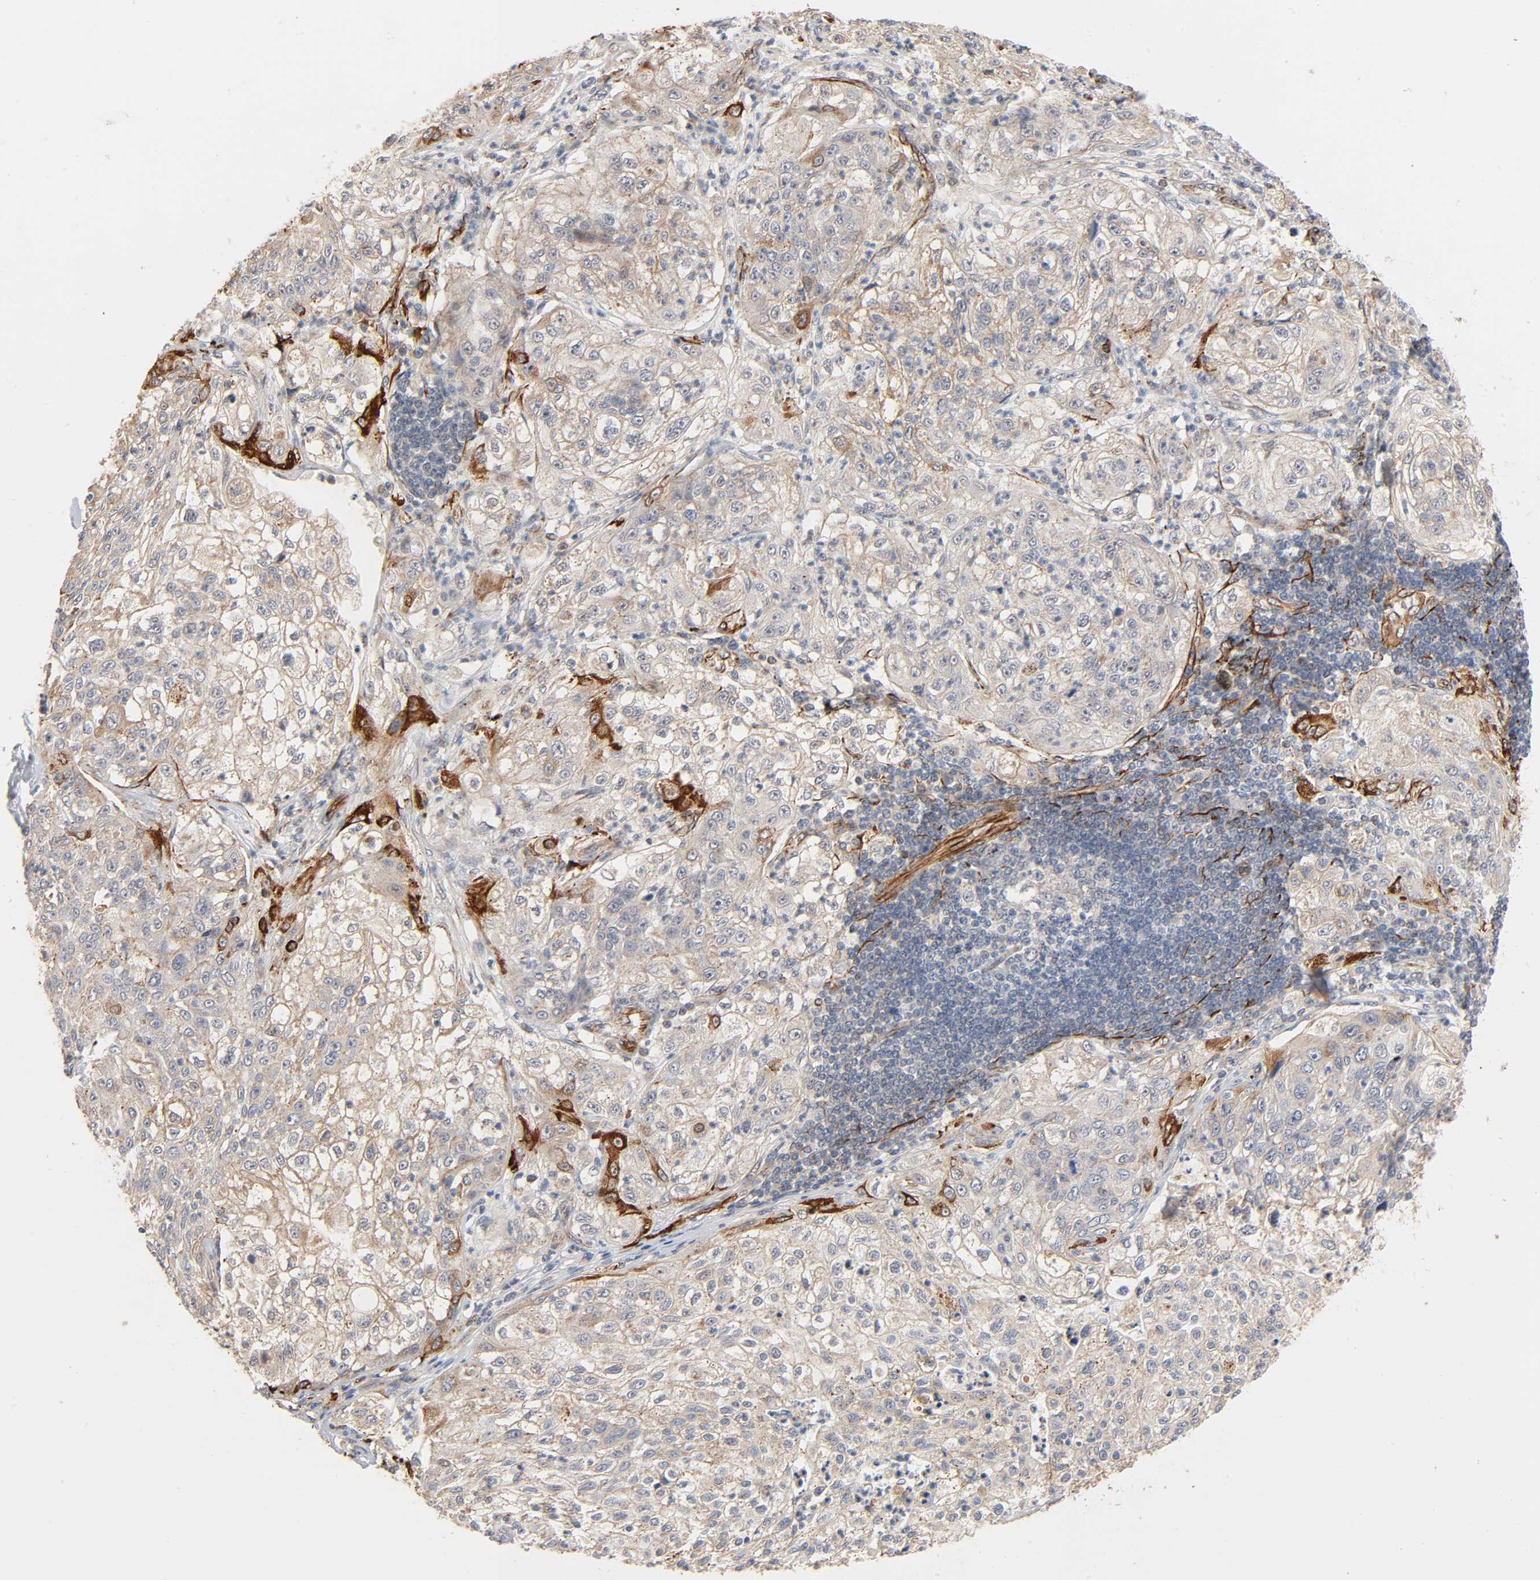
{"staining": {"intensity": "weak", "quantity": ">75%", "location": "cytoplasmic/membranous"}, "tissue": "lung cancer", "cell_type": "Tumor cells", "image_type": "cancer", "snomed": [{"axis": "morphology", "description": "Inflammation, NOS"}, {"axis": "morphology", "description": "Squamous cell carcinoma, NOS"}, {"axis": "topography", "description": "Lymph node"}, {"axis": "topography", "description": "Soft tissue"}, {"axis": "topography", "description": "Lung"}], "caption": "Protein analysis of squamous cell carcinoma (lung) tissue demonstrates weak cytoplasmic/membranous staining in about >75% of tumor cells. (DAB (3,3'-diaminobenzidine) IHC with brightfield microscopy, high magnification).", "gene": "REEP6", "patient": {"sex": "male", "age": 66}}